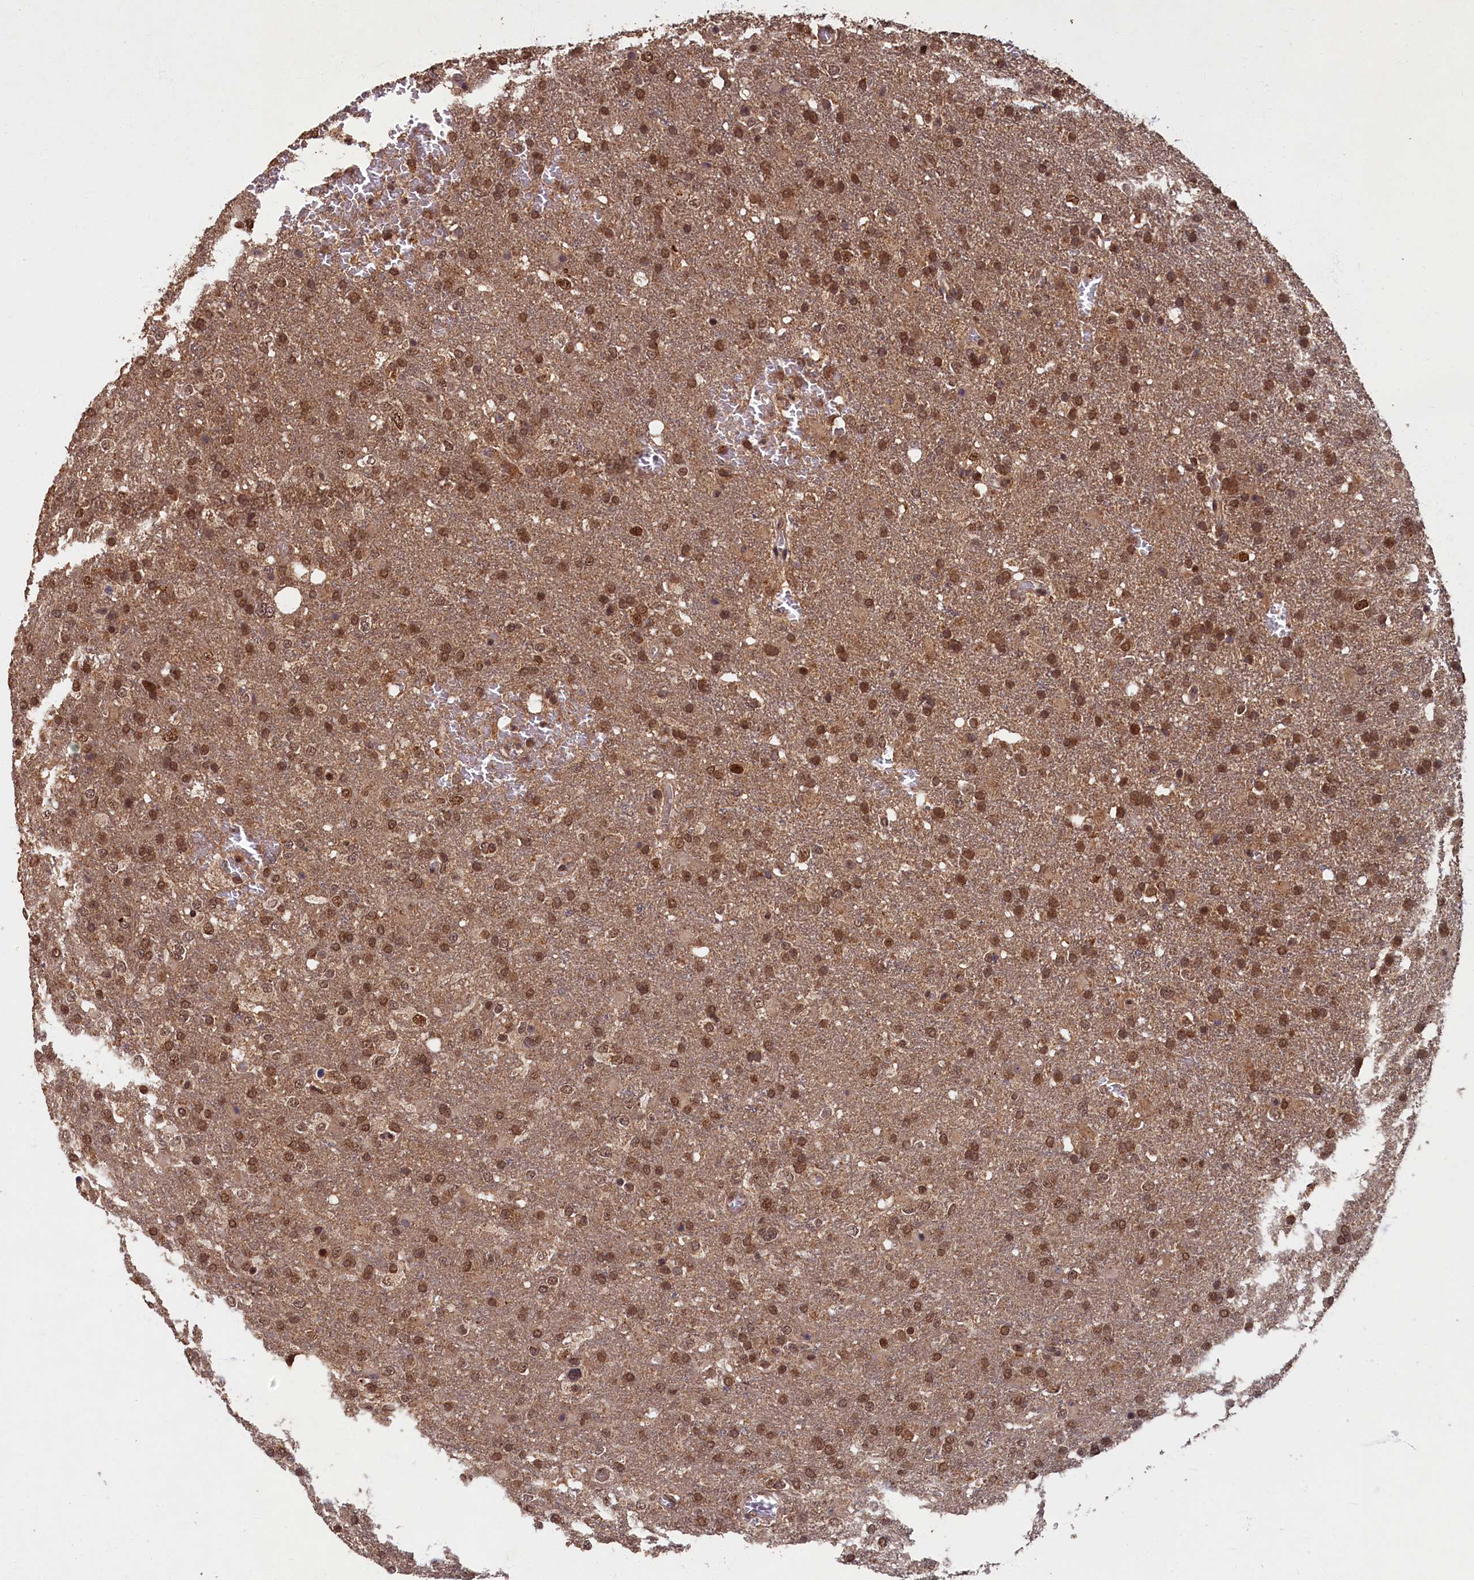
{"staining": {"intensity": "strong", "quantity": ">75%", "location": "cytoplasmic/membranous,nuclear"}, "tissue": "glioma", "cell_type": "Tumor cells", "image_type": "cancer", "snomed": [{"axis": "morphology", "description": "Glioma, malignant, High grade"}, {"axis": "topography", "description": "Brain"}], "caption": "Immunohistochemical staining of human malignant high-grade glioma demonstrates high levels of strong cytoplasmic/membranous and nuclear expression in about >75% of tumor cells.", "gene": "BRCA1", "patient": {"sex": "female", "age": 74}}